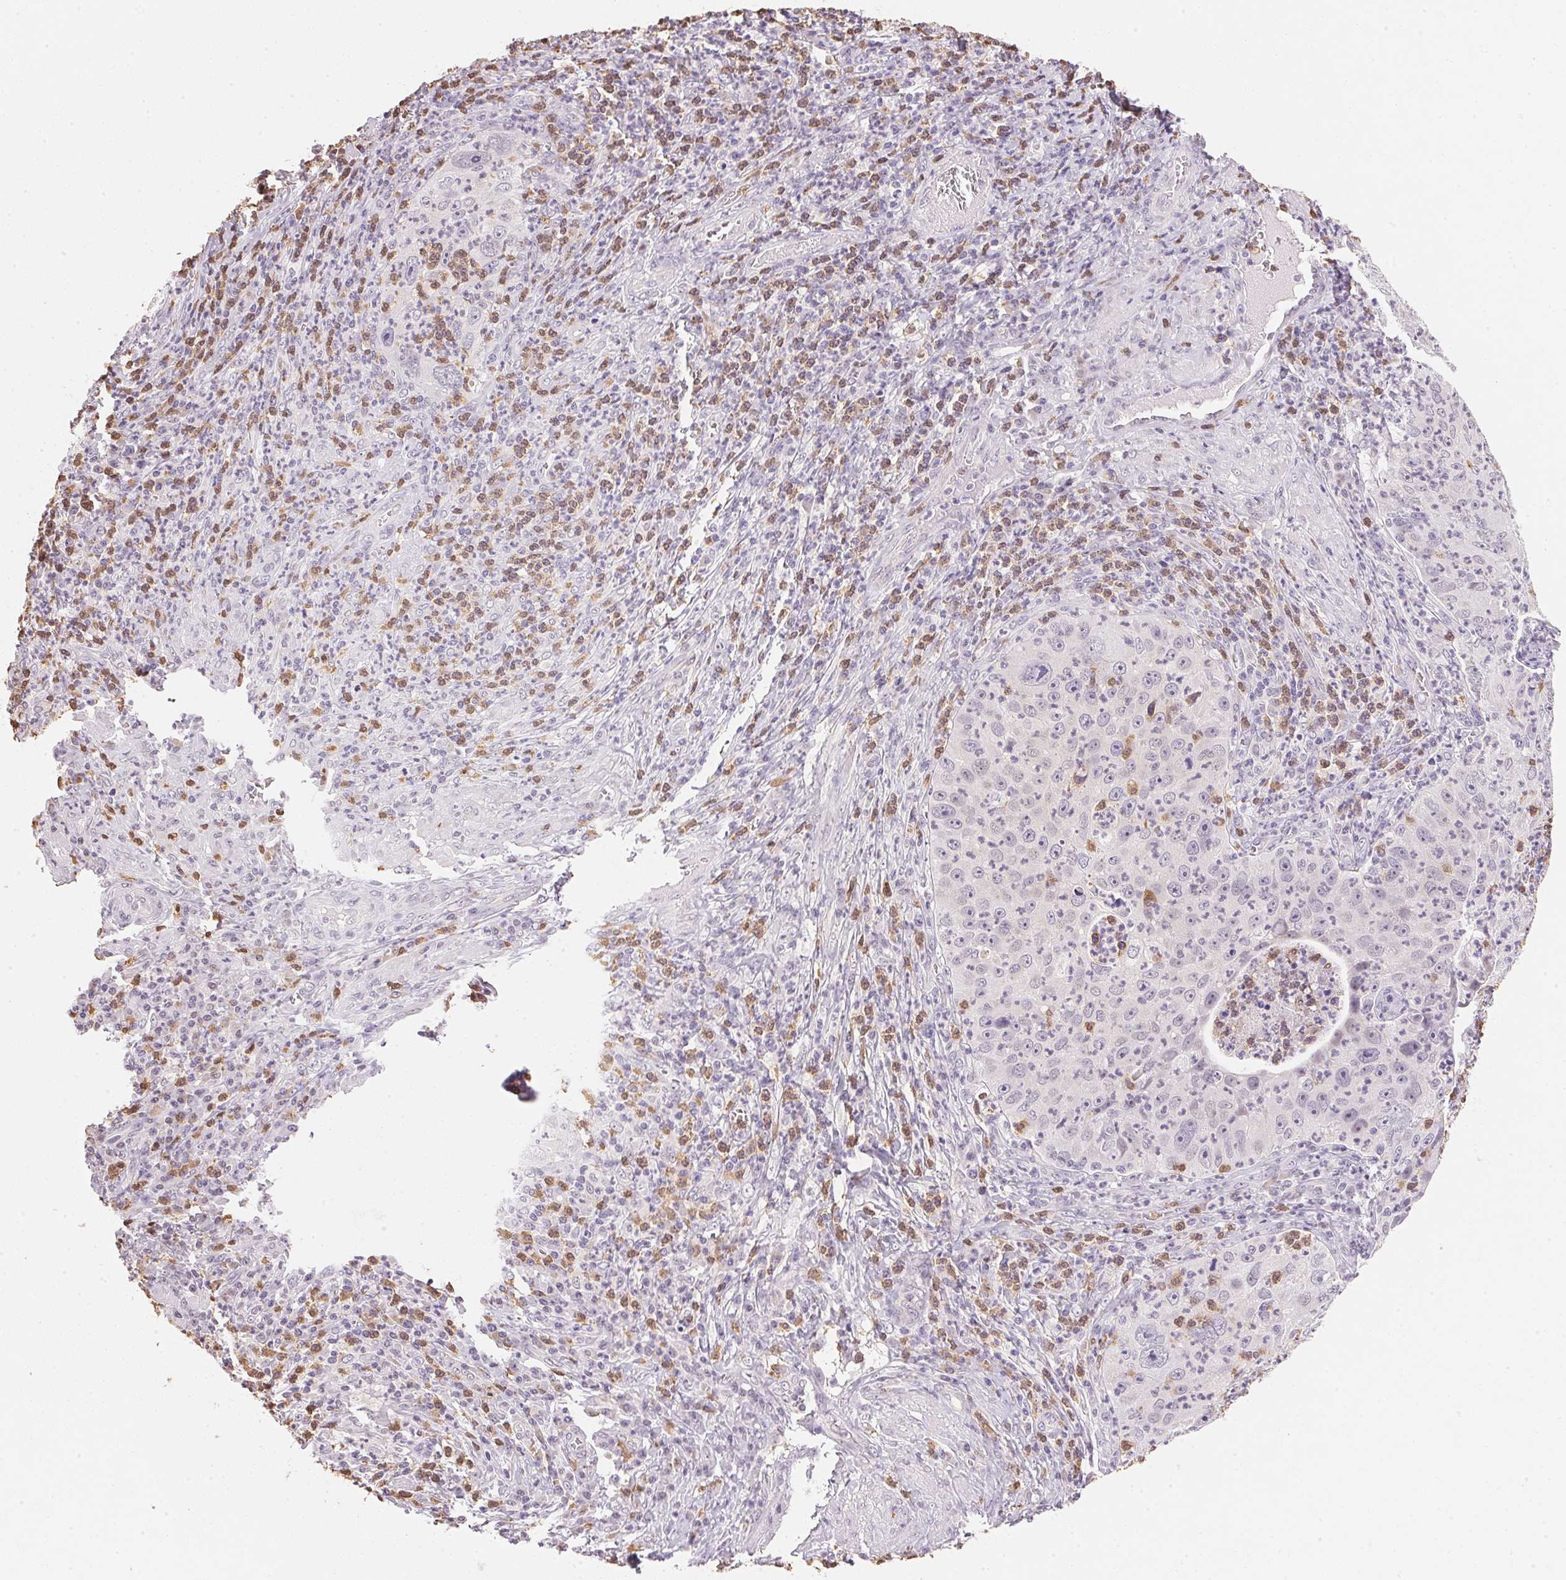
{"staining": {"intensity": "negative", "quantity": "none", "location": "none"}, "tissue": "cervical cancer", "cell_type": "Tumor cells", "image_type": "cancer", "snomed": [{"axis": "morphology", "description": "Squamous cell carcinoma, NOS"}, {"axis": "topography", "description": "Cervix"}], "caption": "An immunohistochemistry micrograph of cervical cancer (squamous cell carcinoma) is shown. There is no staining in tumor cells of cervical cancer (squamous cell carcinoma).", "gene": "FNDC4", "patient": {"sex": "female", "age": 30}}